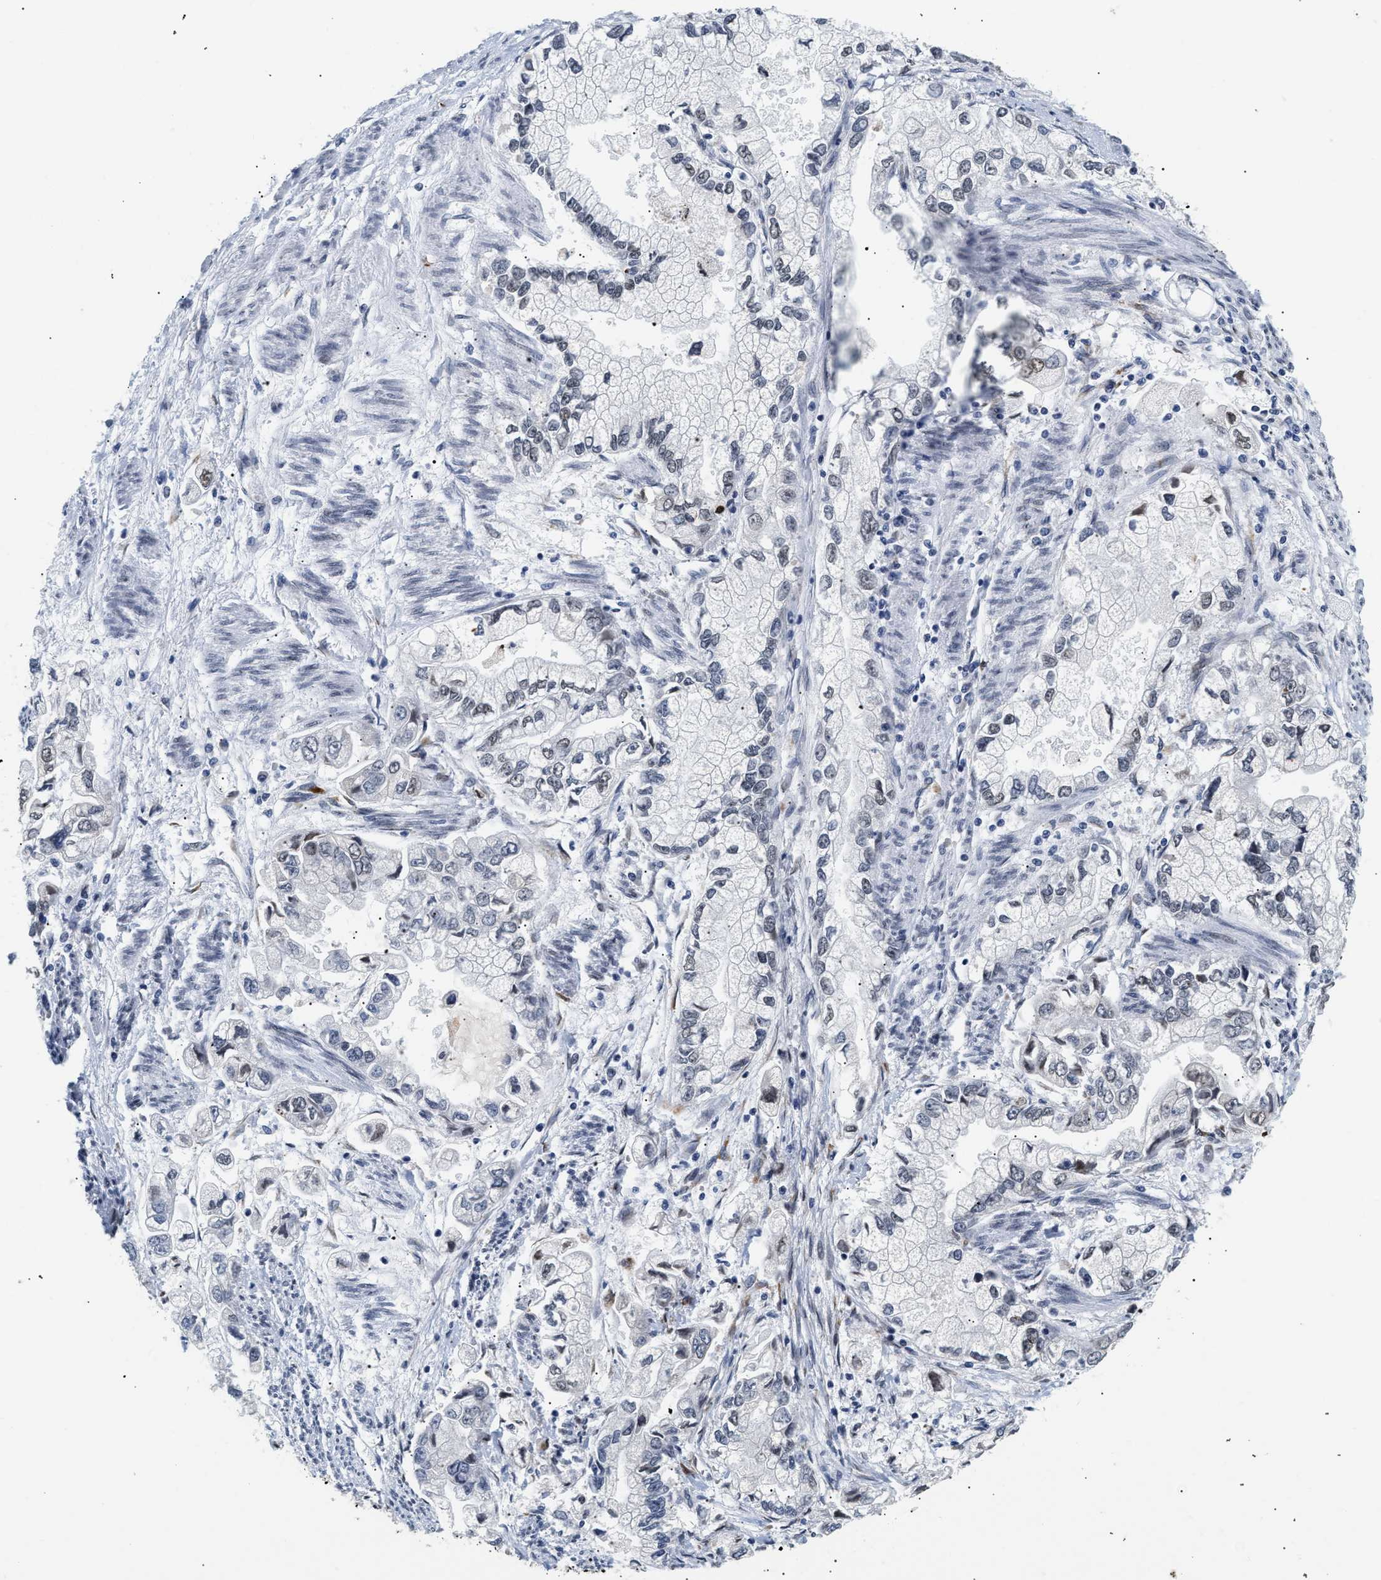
{"staining": {"intensity": "weak", "quantity": "<25%", "location": "nuclear"}, "tissue": "stomach cancer", "cell_type": "Tumor cells", "image_type": "cancer", "snomed": [{"axis": "morphology", "description": "Normal tissue, NOS"}, {"axis": "morphology", "description": "Adenocarcinoma, NOS"}, {"axis": "topography", "description": "Stomach"}], "caption": "Stomach adenocarcinoma stained for a protein using immunohistochemistry shows no staining tumor cells.", "gene": "THOC1", "patient": {"sex": "male", "age": 62}}